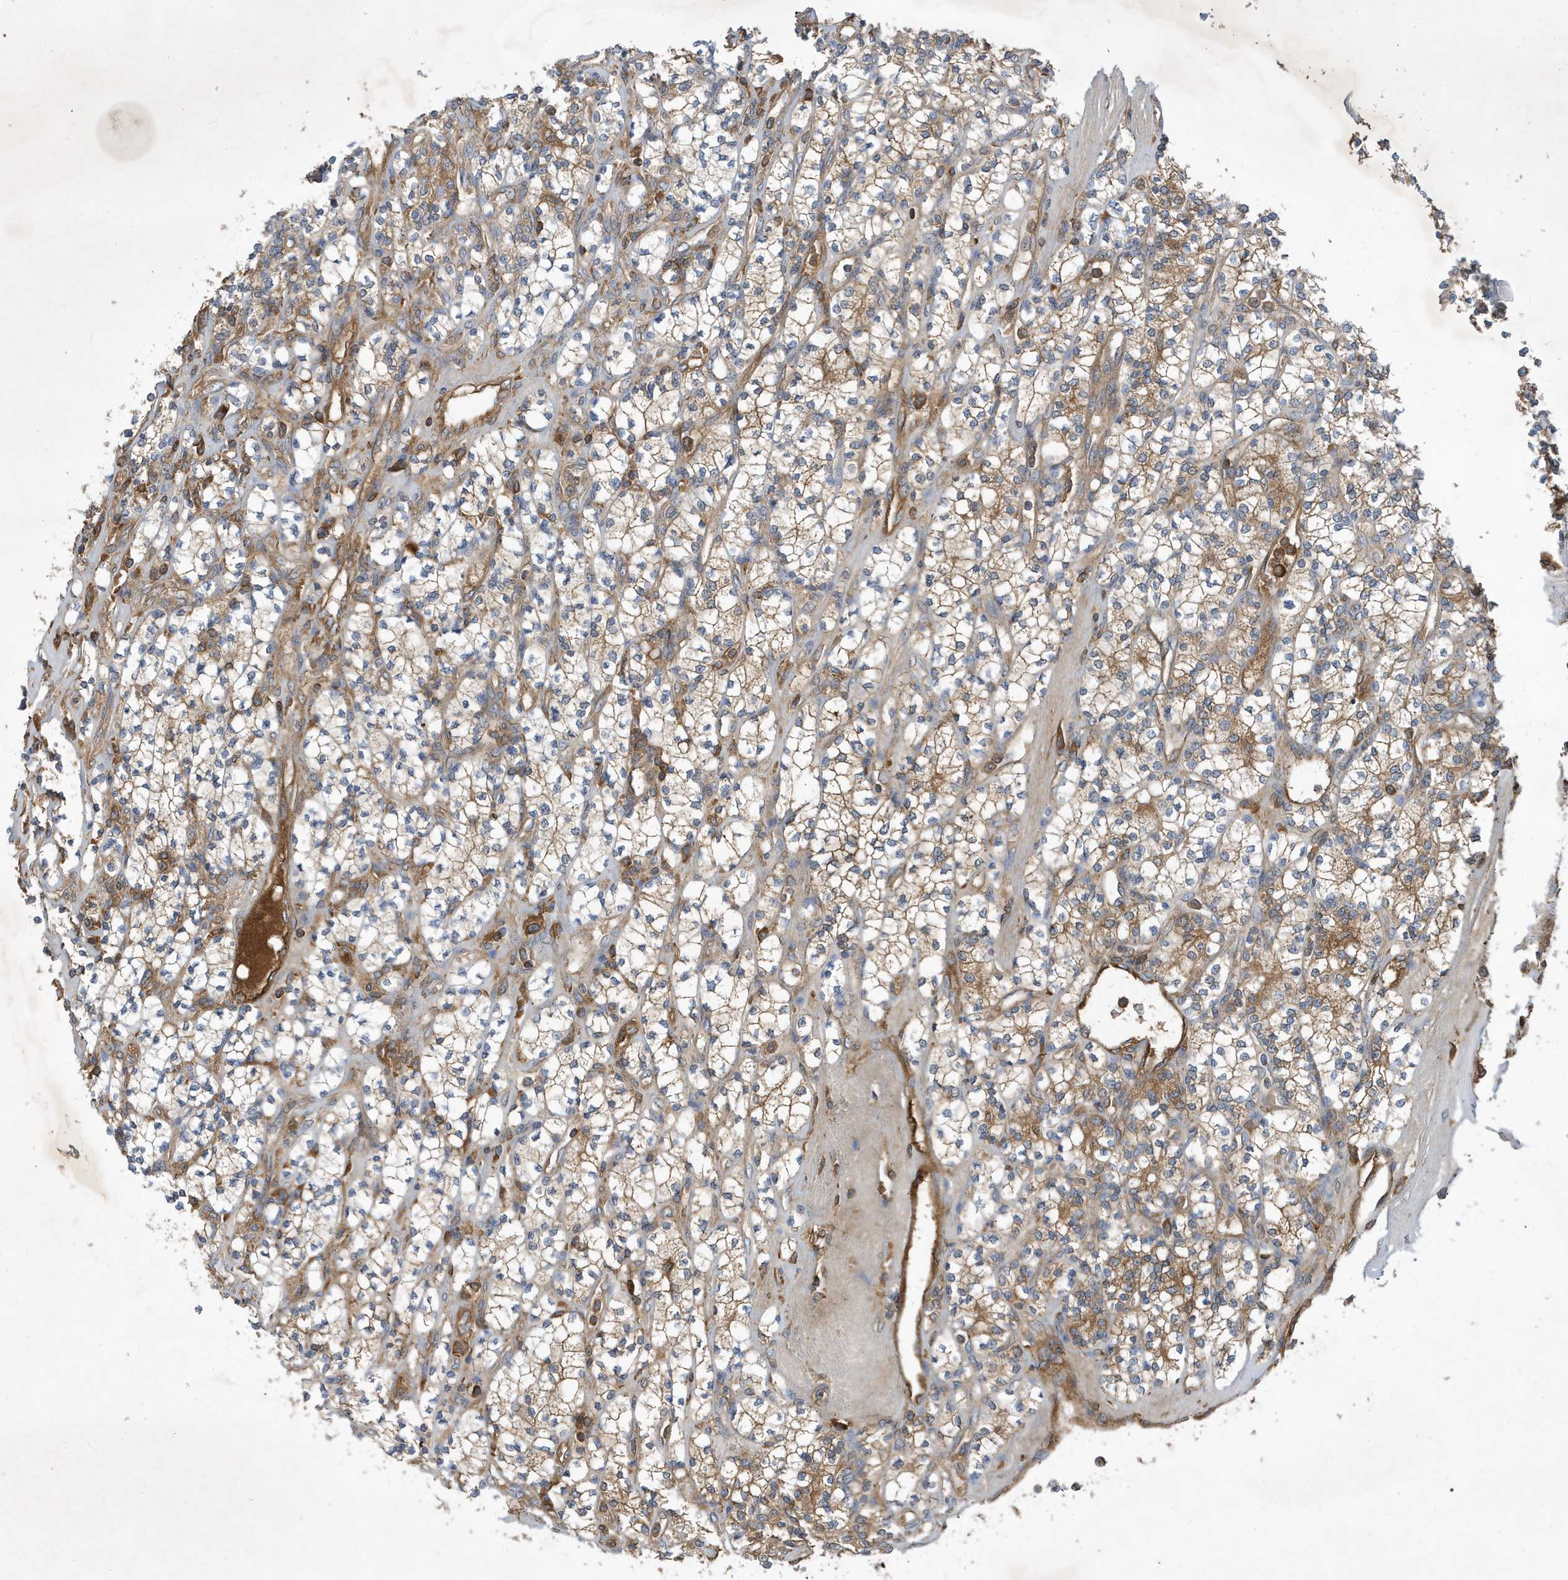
{"staining": {"intensity": "moderate", "quantity": ">75%", "location": "cytoplasmic/membranous"}, "tissue": "renal cancer", "cell_type": "Tumor cells", "image_type": "cancer", "snomed": [{"axis": "morphology", "description": "Adenocarcinoma, NOS"}, {"axis": "topography", "description": "Kidney"}], "caption": "Brown immunohistochemical staining in renal adenocarcinoma demonstrates moderate cytoplasmic/membranous expression in about >75% of tumor cells. (Brightfield microscopy of DAB IHC at high magnification).", "gene": "STK19", "patient": {"sex": "male", "age": 77}}